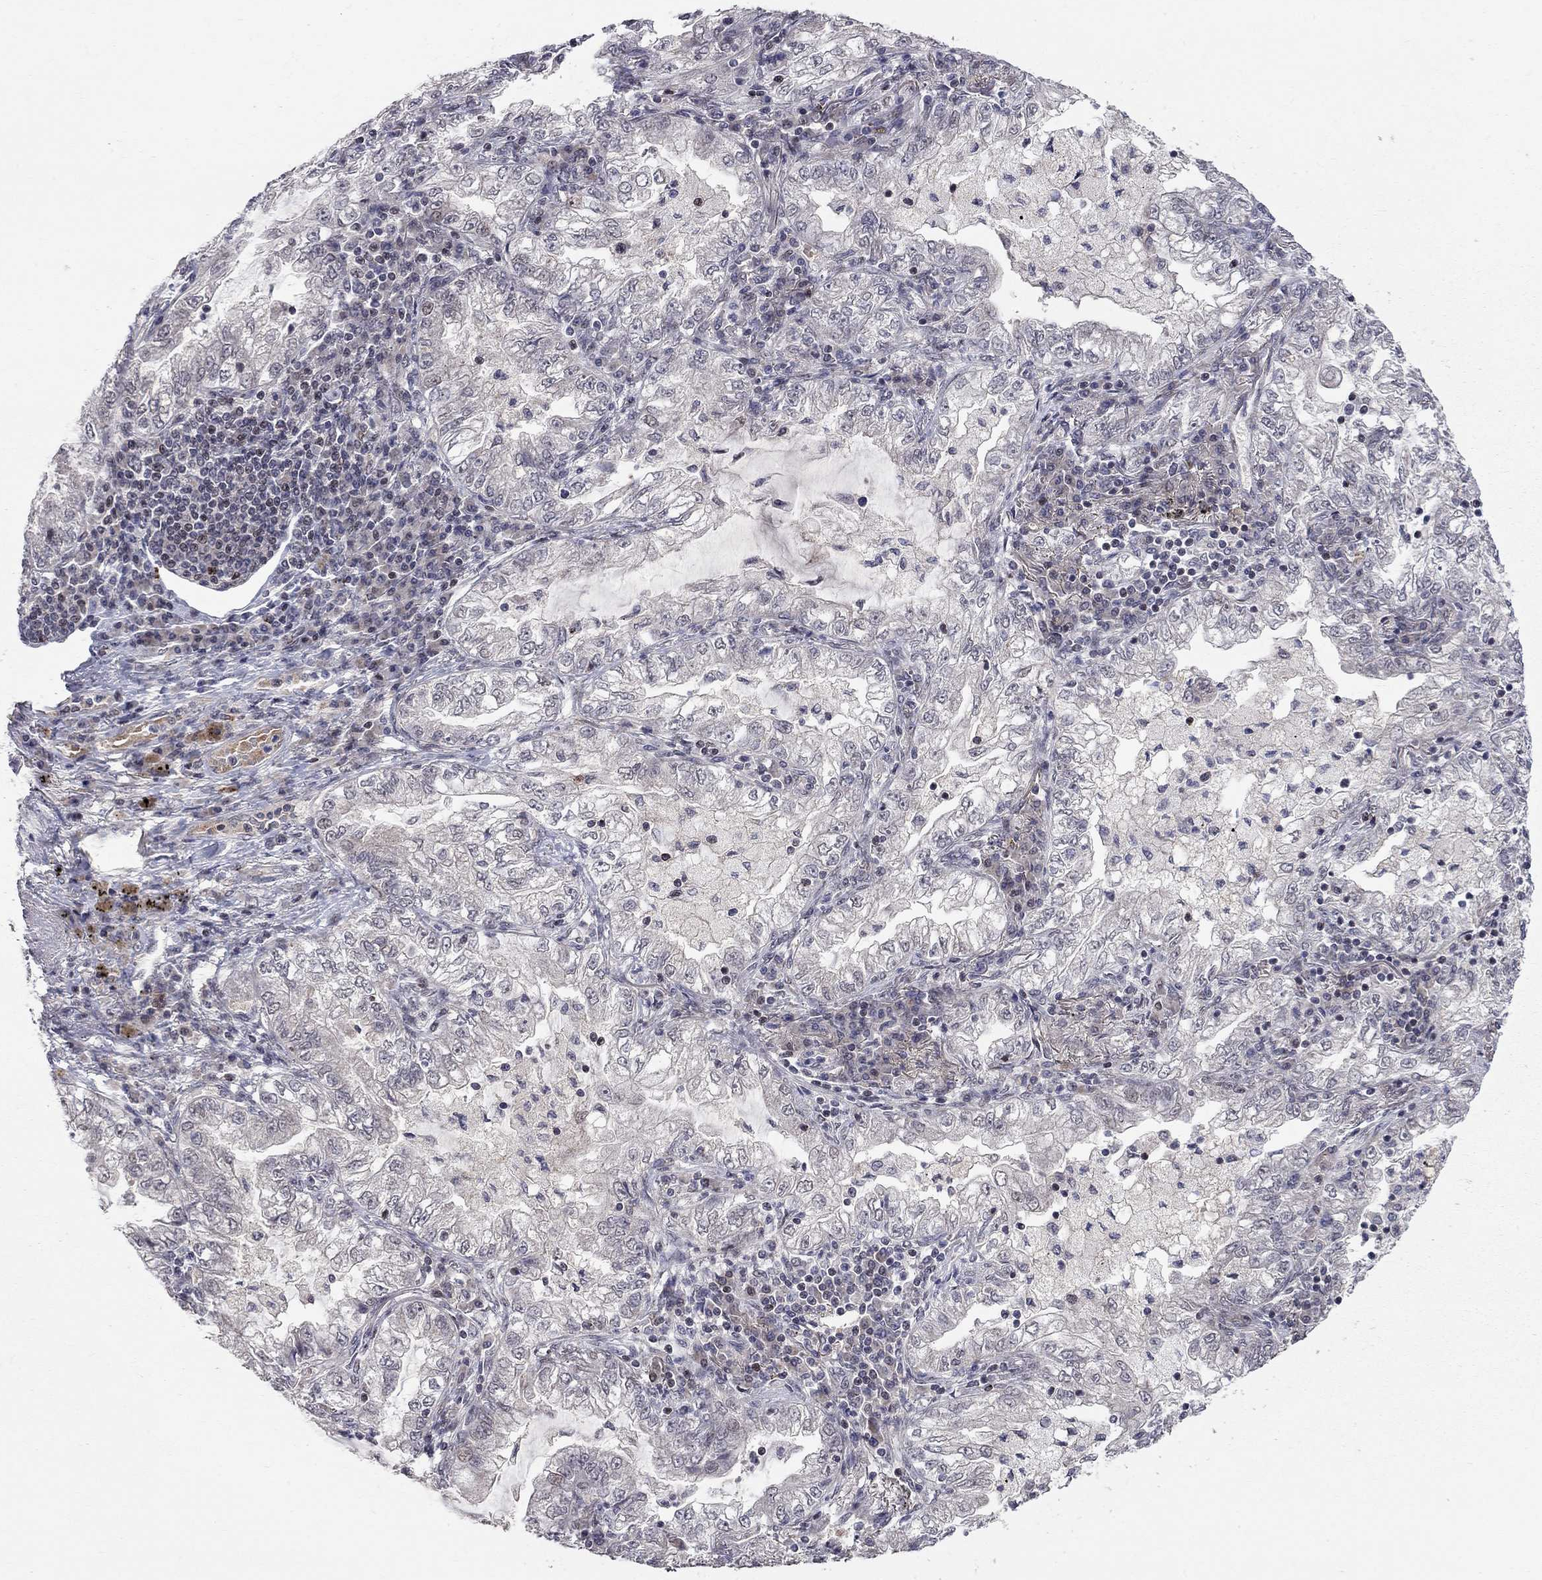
{"staining": {"intensity": "negative", "quantity": "none", "location": "none"}, "tissue": "lung cancer", "cell_type": "Tumor cells", "image_type": "cancer", "snomed": [{"axis": "morphology", "description": "Adenocarcinoma, NOS"}, {"axis": "topography", "description": "Lung"}], "caption": "Lung adenocarcinoma was stained to show a protein in brown. There is no significant expression in tumor cells.", "gene": "HDAC3", "patient": {"sex": "female", "age": 73}}